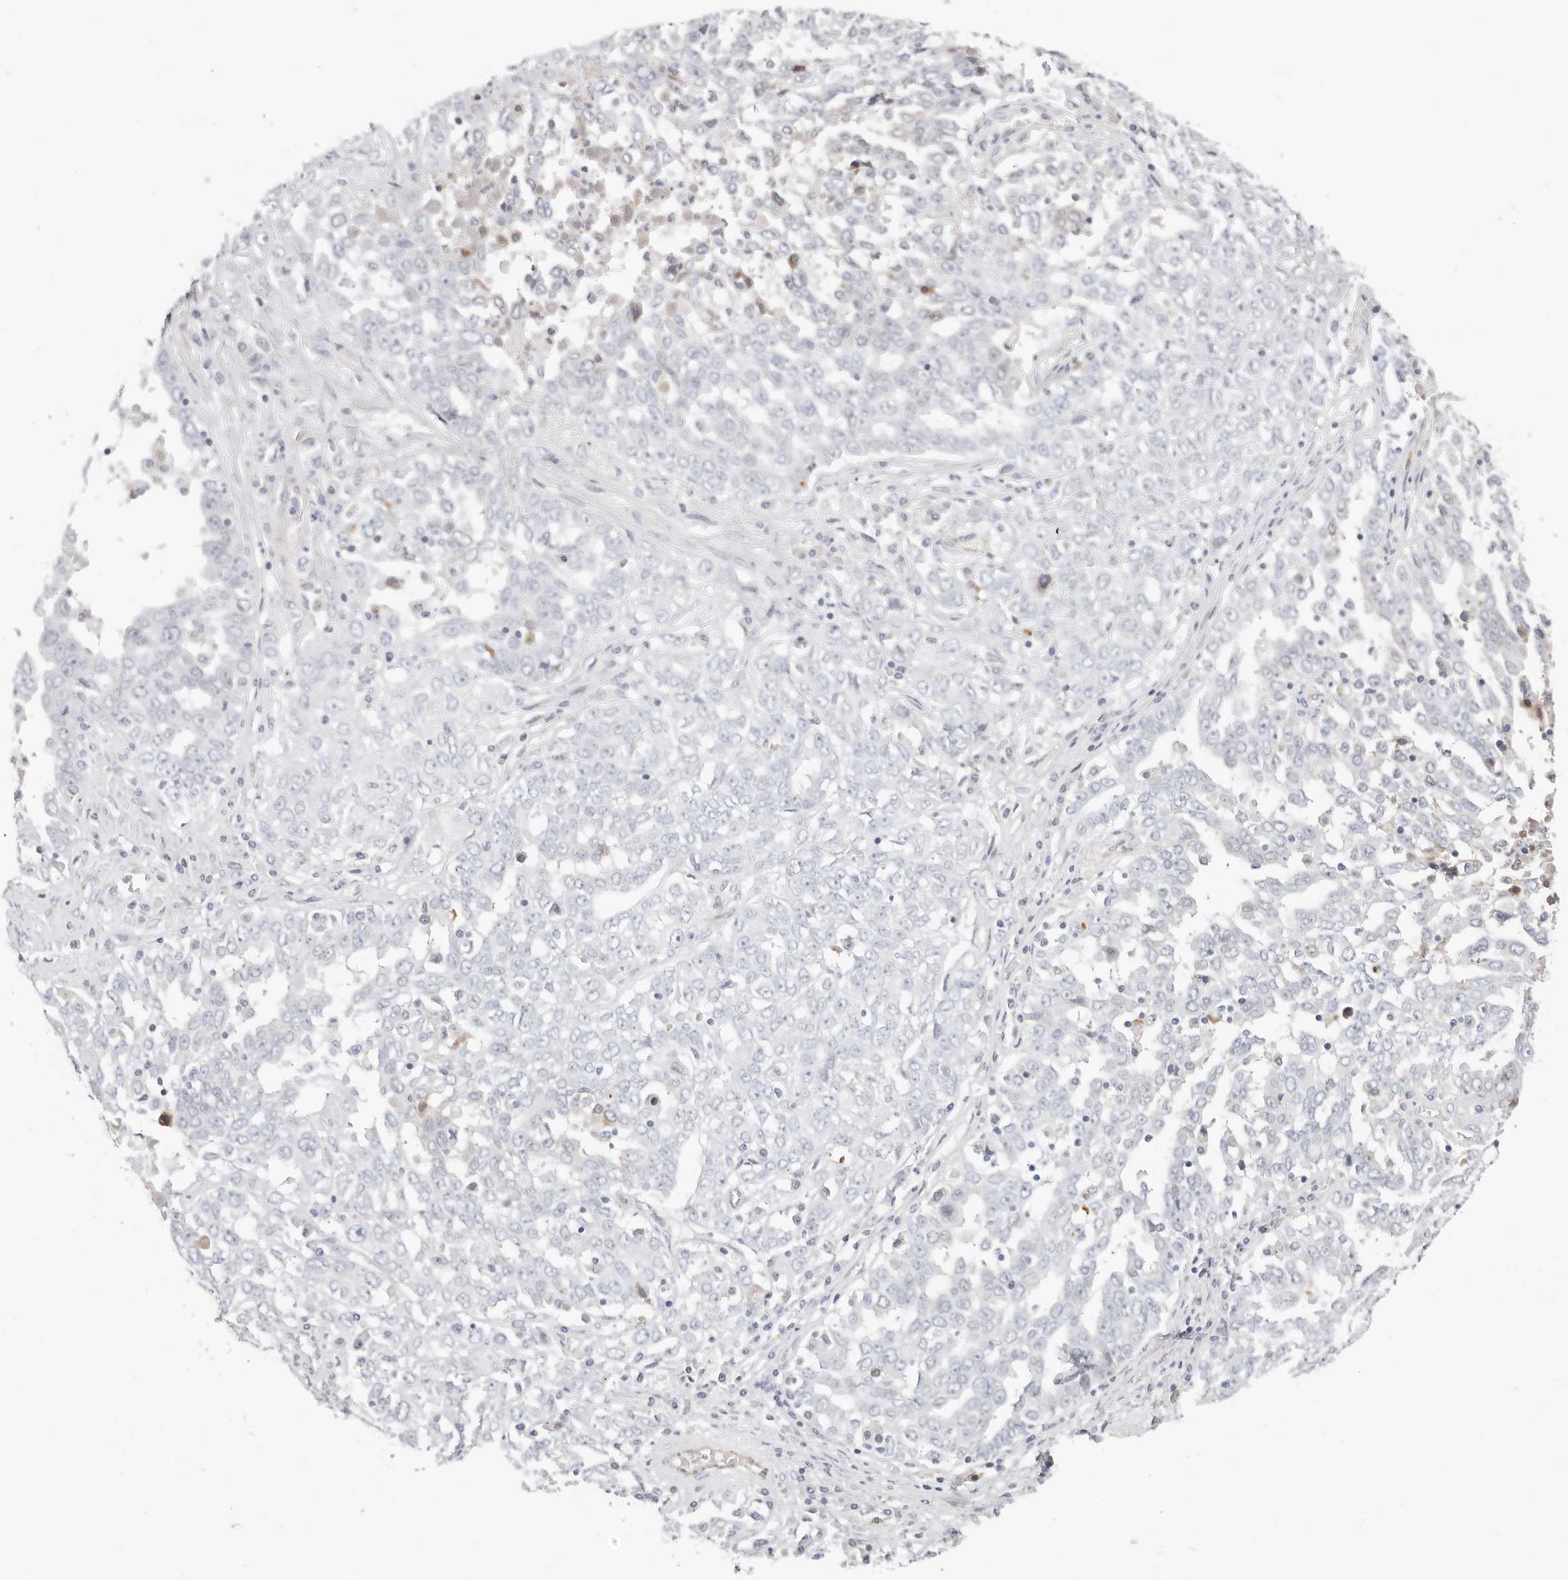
{"staining": {"intensity": "negative", "quantity": "none", "location": "none"}, "tissue": "ovarian cancer", "cell_type": "Tumor cells", "image_type": "cancer", "snomed": [{"axis": "morphology", "description": "Carcinoma, endometroid"}, {"axis": "topography", "description": "Ovary"}], "caption": "Protein analysis of endometroid carcinoma (ovarian) exhibits no significant staining in tumor cells.", "gene": "ZRANB1", "patient": {"sex": "female", "age": 62}}